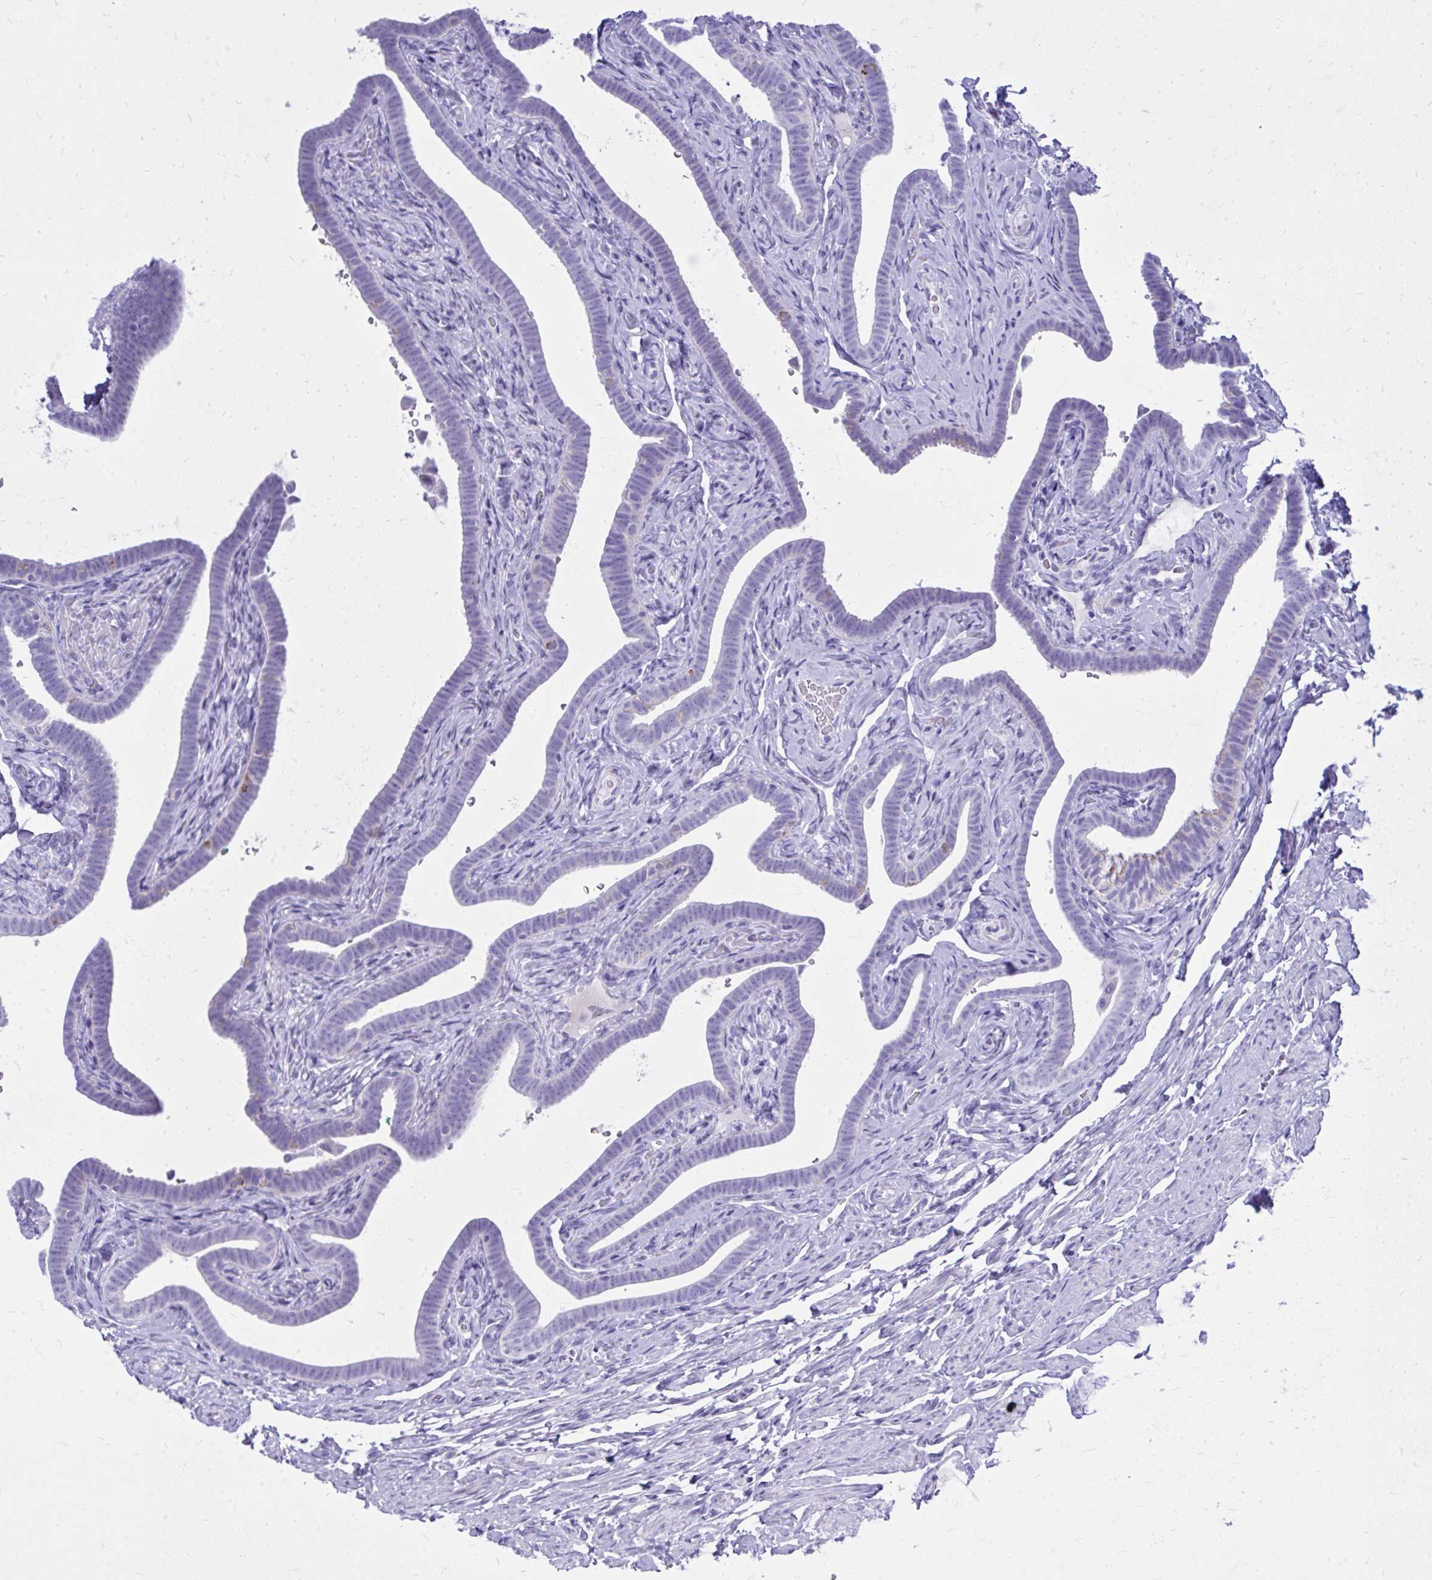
{"staining": {"intensity": "moderate", "quantity": "<25%", "location": "cytoplasmic/membranous"}, "tissue": "fallopian tube", "cell_type": "Glandular cells", "image_type": "normal", "snomed": [{"axis": "morphology", "description": "Normal tissue, NOS"}, {"axis": "topography", "description": "Fallopian tube"}], "caption": "A high-resolution photomicrograph shows IHC staining of unremarkable fallopian tube, which displays moderate cytoplasmic/membranous positivity in about <25% of glandular cells.", "gene": "BCL6B", "patient": {"sex": "female", "age": 69}}